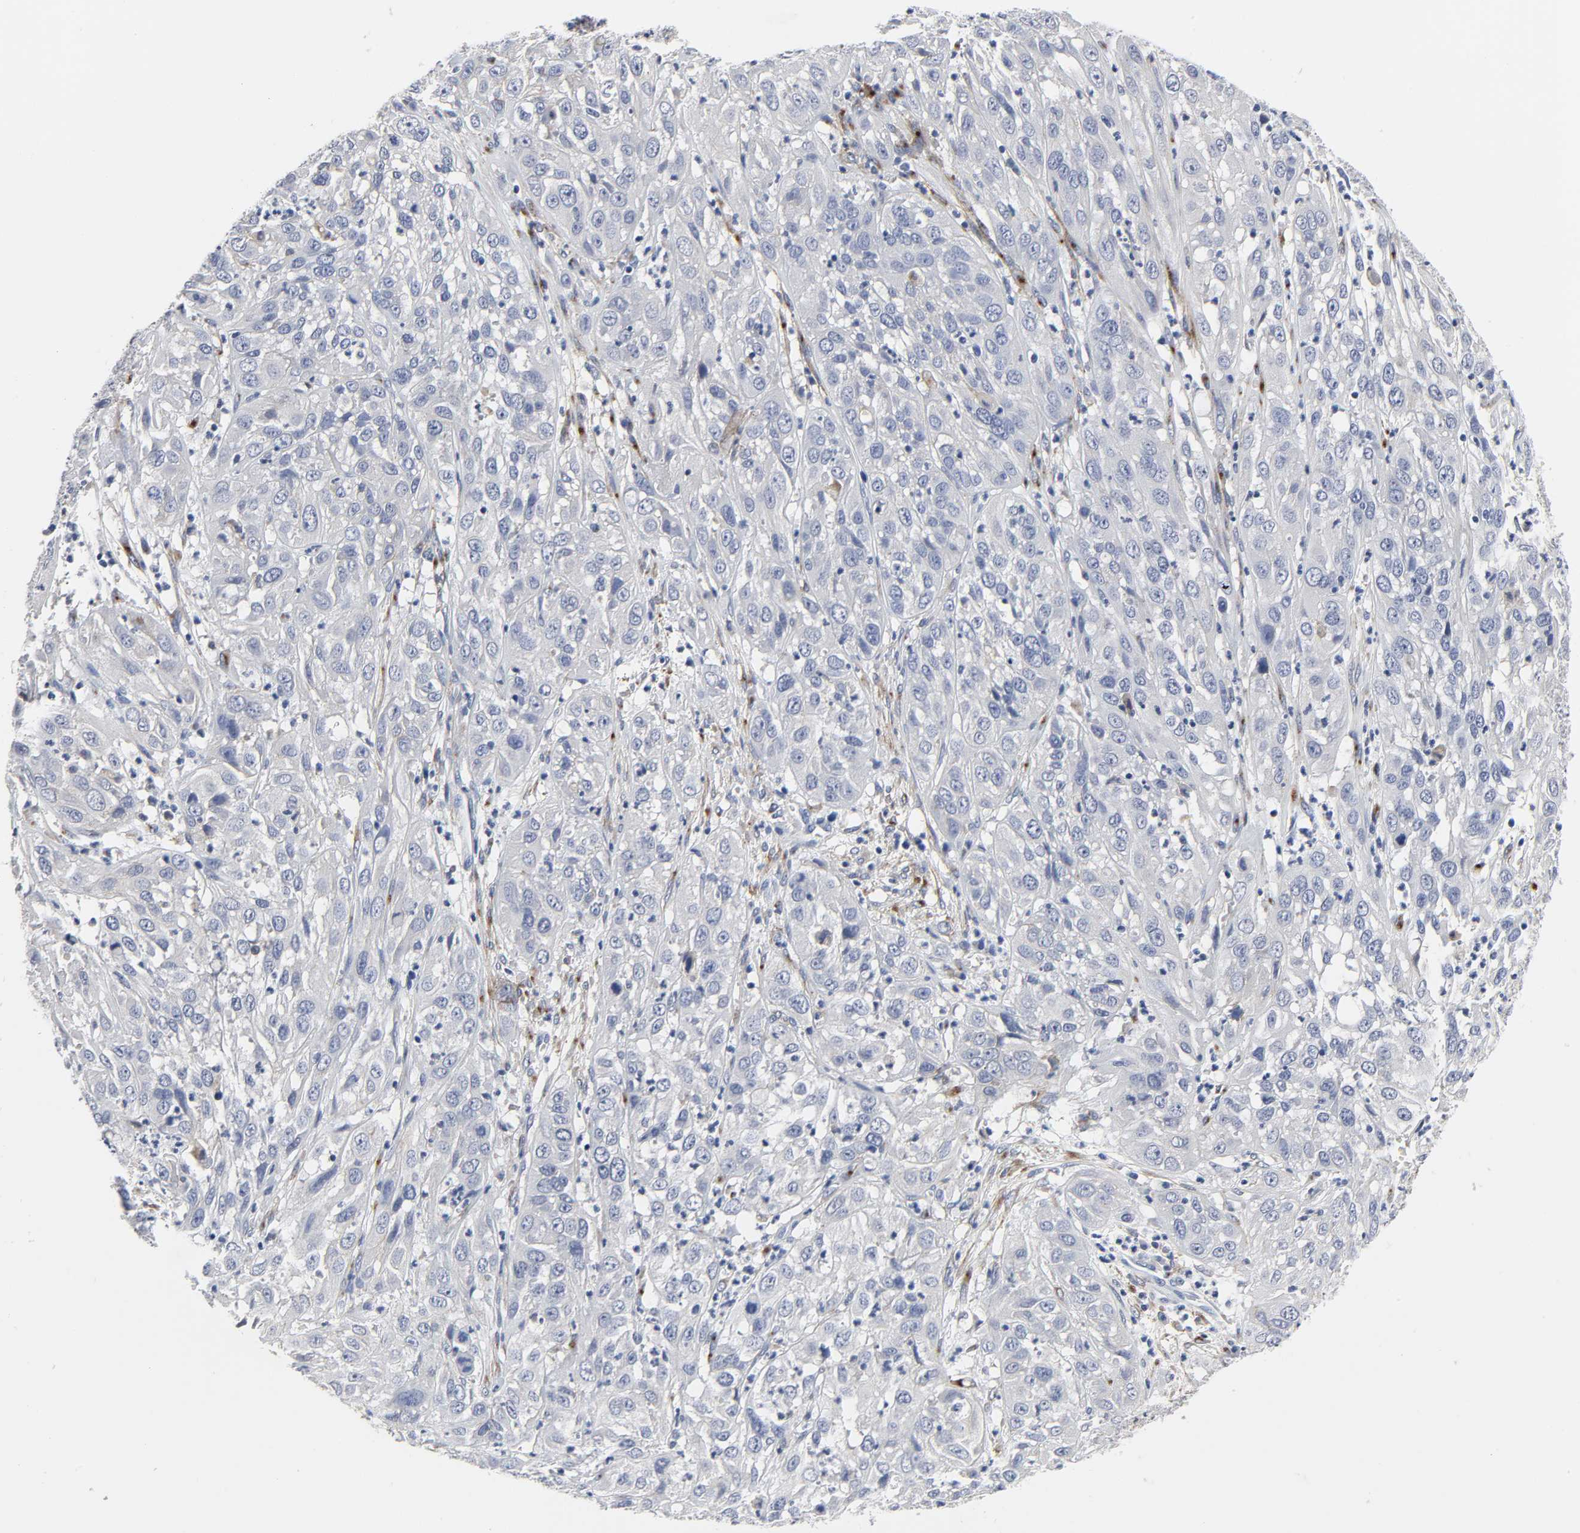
{"staining": {"intensity": "negative", "quantity": "none", "location": "none"}, "tissue": "cervical cancer", "cell_type": "Tumor cells", "image_type": "cancer", "snomed": [{"axis": "morphology", "description": "Squamous cell carcinoma, NOS"}, {"axis": "topography", "description": "Cervix"}], "caption": "A histopathology image of human cervical squamous cell carcinoma is negative for staining in tumor cells.", "gene": "LRP1", "patient": {"sex": "female", "age": 32}}